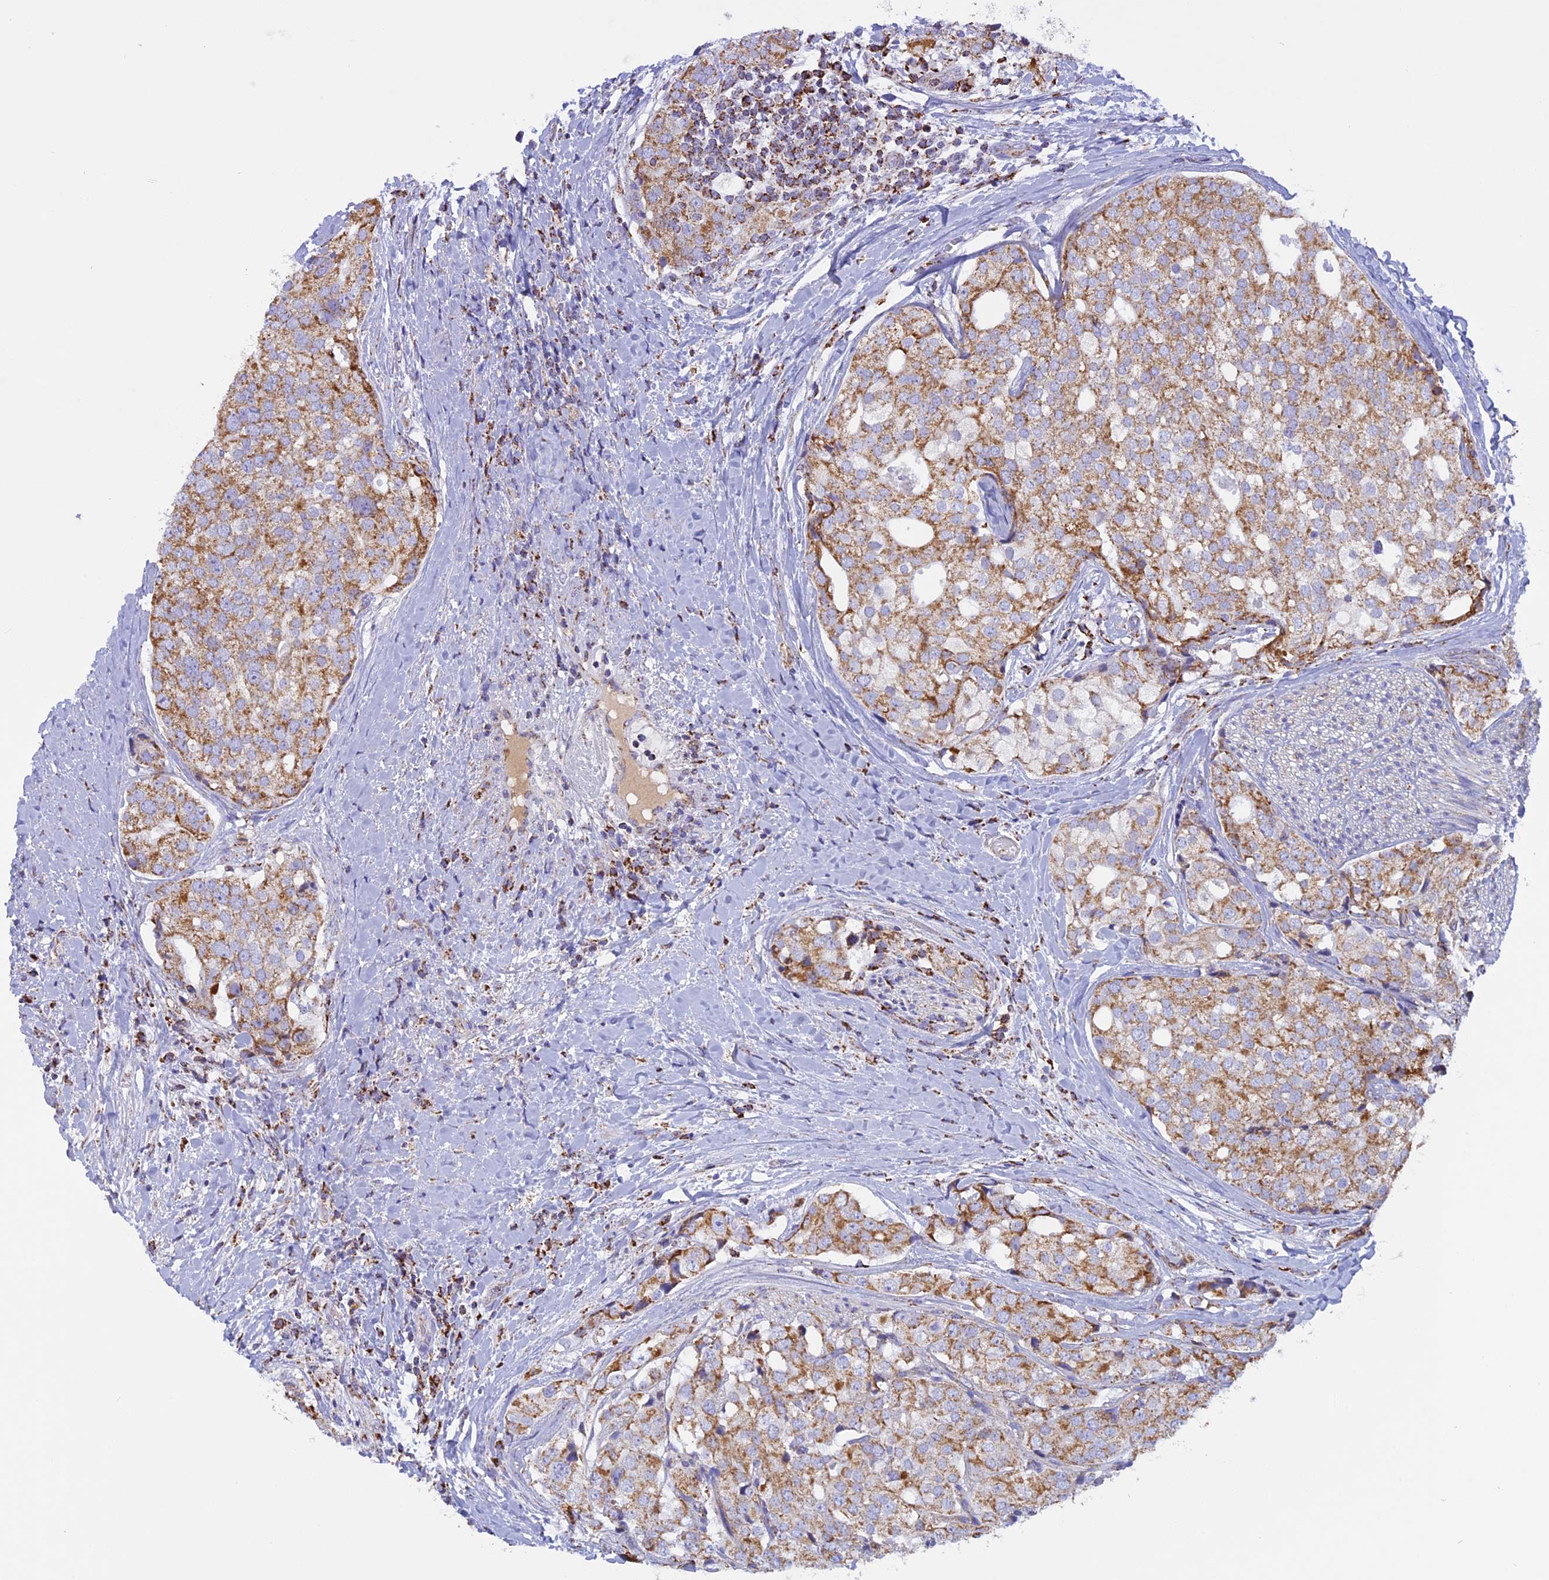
{"staining": {"intensity": "moderate", "quantity": ">75%", "location": "cytoplasmic/membranous"}, "tissue": "prostate cancer", "cell_type": "Tumor cells", "image_type": "cancer", "snomed": [{"axis": "morphology", "description": "Adenocarcinoma, High grade"}, {"axis": "topography", "description": "Prostate"}], "caption": "Human high-grade adenocarcinoma (prostate) stained with a brown dye exhibits moderate cytoplasmic/membranous positive staining in about >75% of tumor cells.", "gene": "KCNG1", "patient": {"sex": "male", "age": 49}}